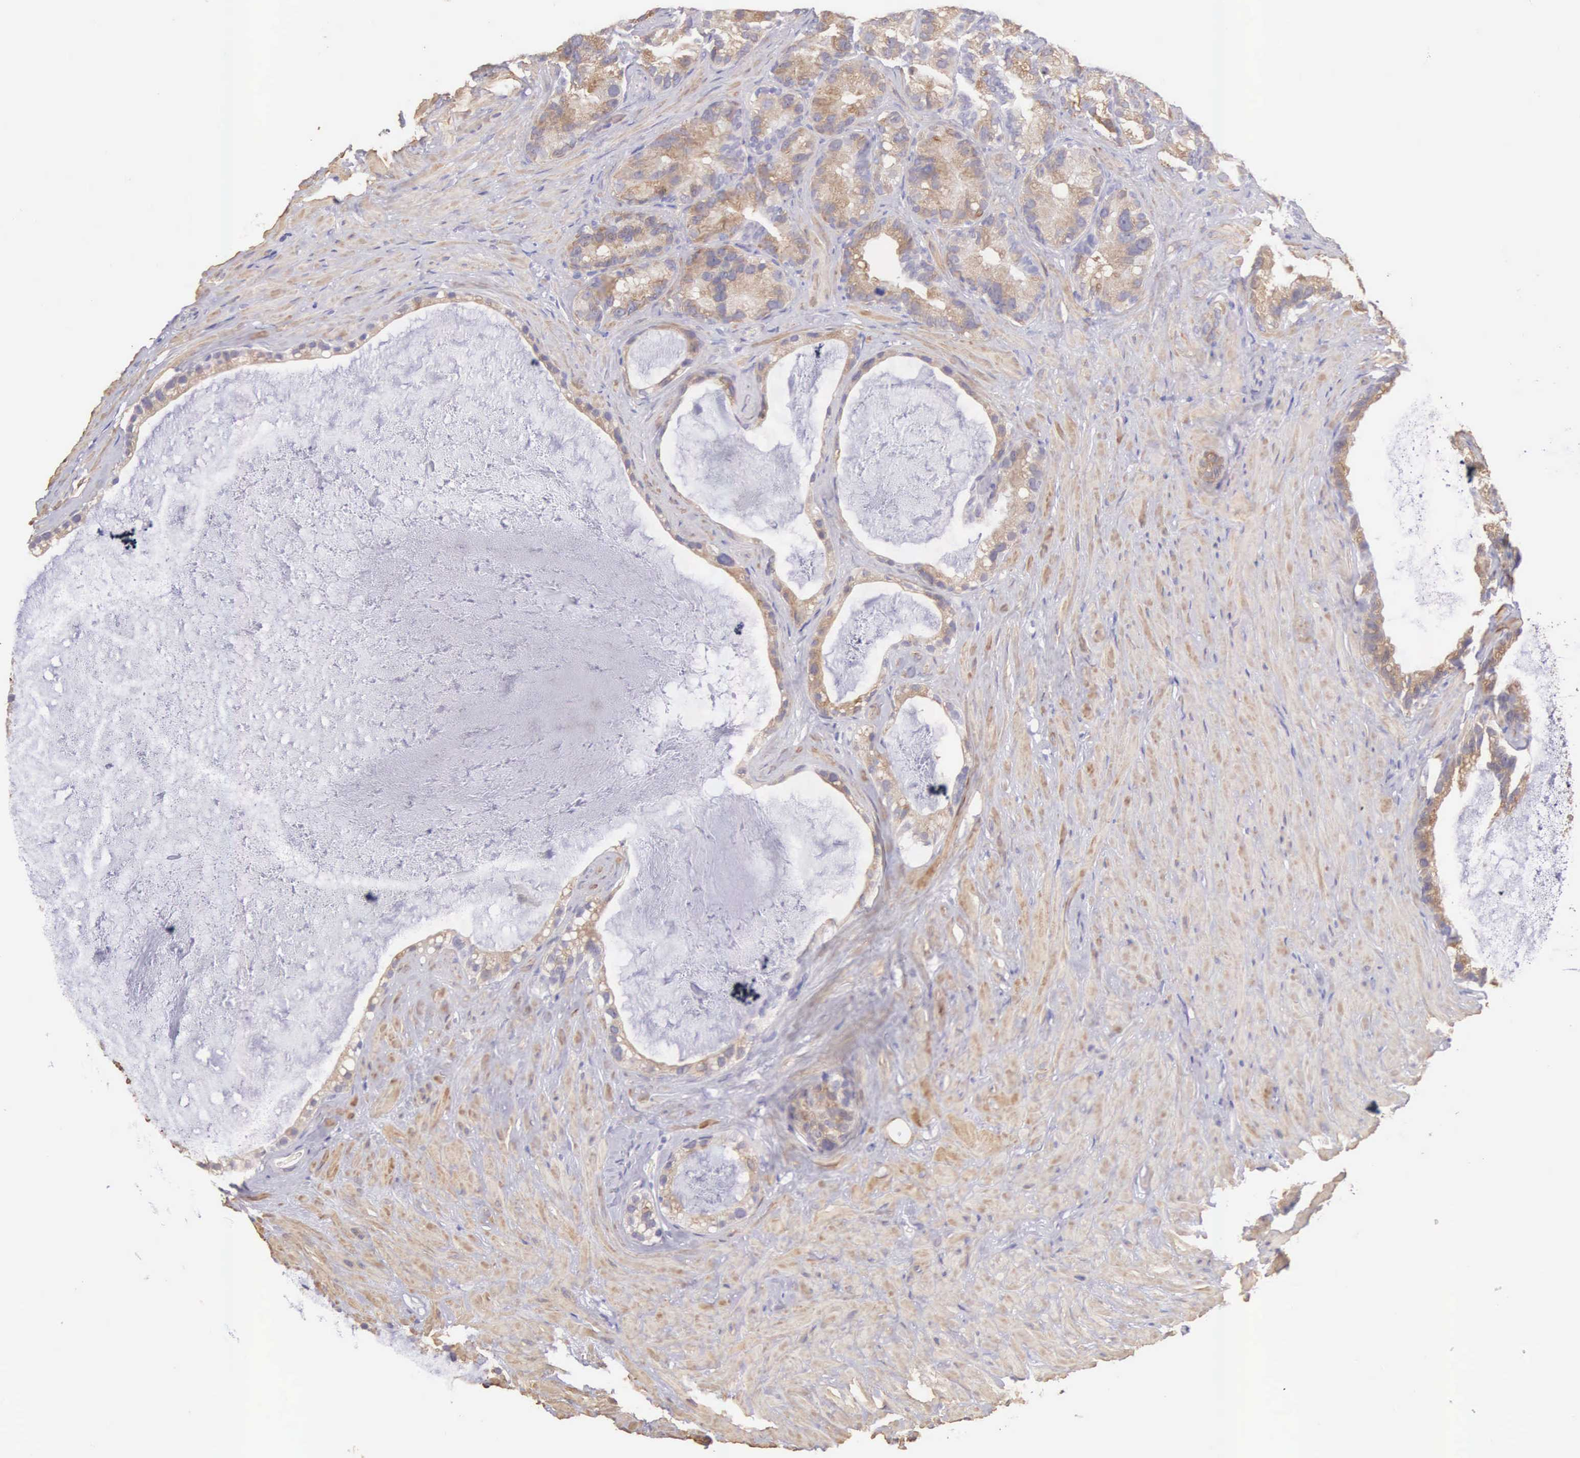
{"staining": {"intensity": "moderate", "quantity": "25%-75%", "location": "cytoplasmic/membranous"}, "tissue": "seminal vesicle", "cell_type": "Glandular cells", "image_type": "normal", "snomed": [{"axis": "morphology", "description": "Normal tissue, NOS"}, {"axis": "topography", "description": "Seminal veicle"}], "caption": "Immunohistochemistry of unremarkable seminal vesicle displays medium levels of moderate cytoplasmic/membranous positivity in about 25%-75% of glandular cells. The staining was performed using DAB, with brown indicating positive protein expression. Nuclei are stained blue with hematoxylin.", "gene": "ARFGAP3", "patient": {"sex": "male", "age": 63}}